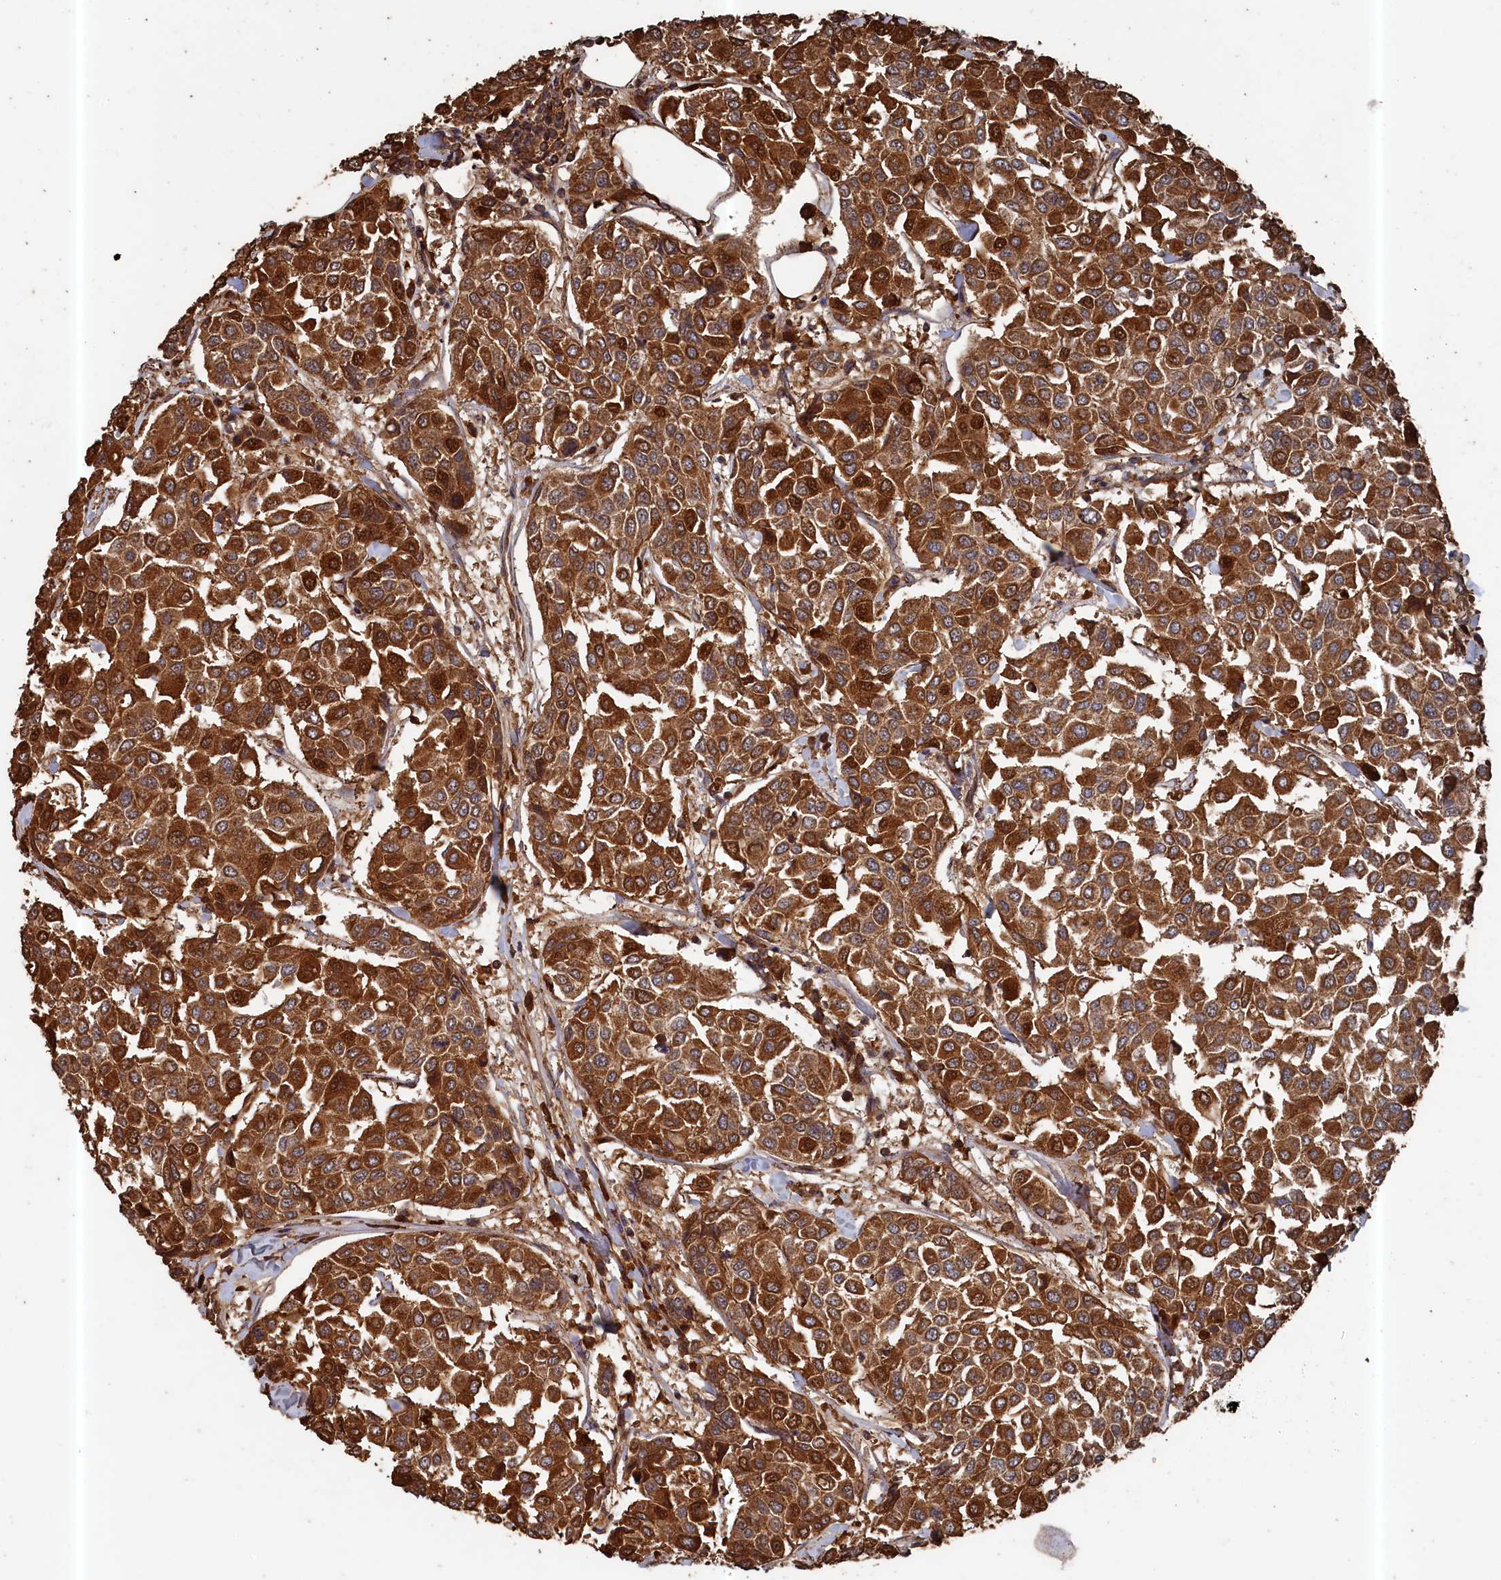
{"staining": {"intensity": "strong", "quantity": ">75%", "location": "cytoplasmic/membranous"}, "tissue": "breast cancer", "cell_type": "Tumor cells", "image_type": "cancer", "snomed": [{"axis": "morphology", "description": "Duct carcinoma"}, {"axis": "topography", "description": "Breast"}], "caption": "Human intraductal carcinoma (breast) stained with a brown dye displays strong cytoplasmic/membranous positive positivity in approximately >75% of tumor cells.", "gene": "SNX33", "patient": {"sex": "female", "age": 55}}